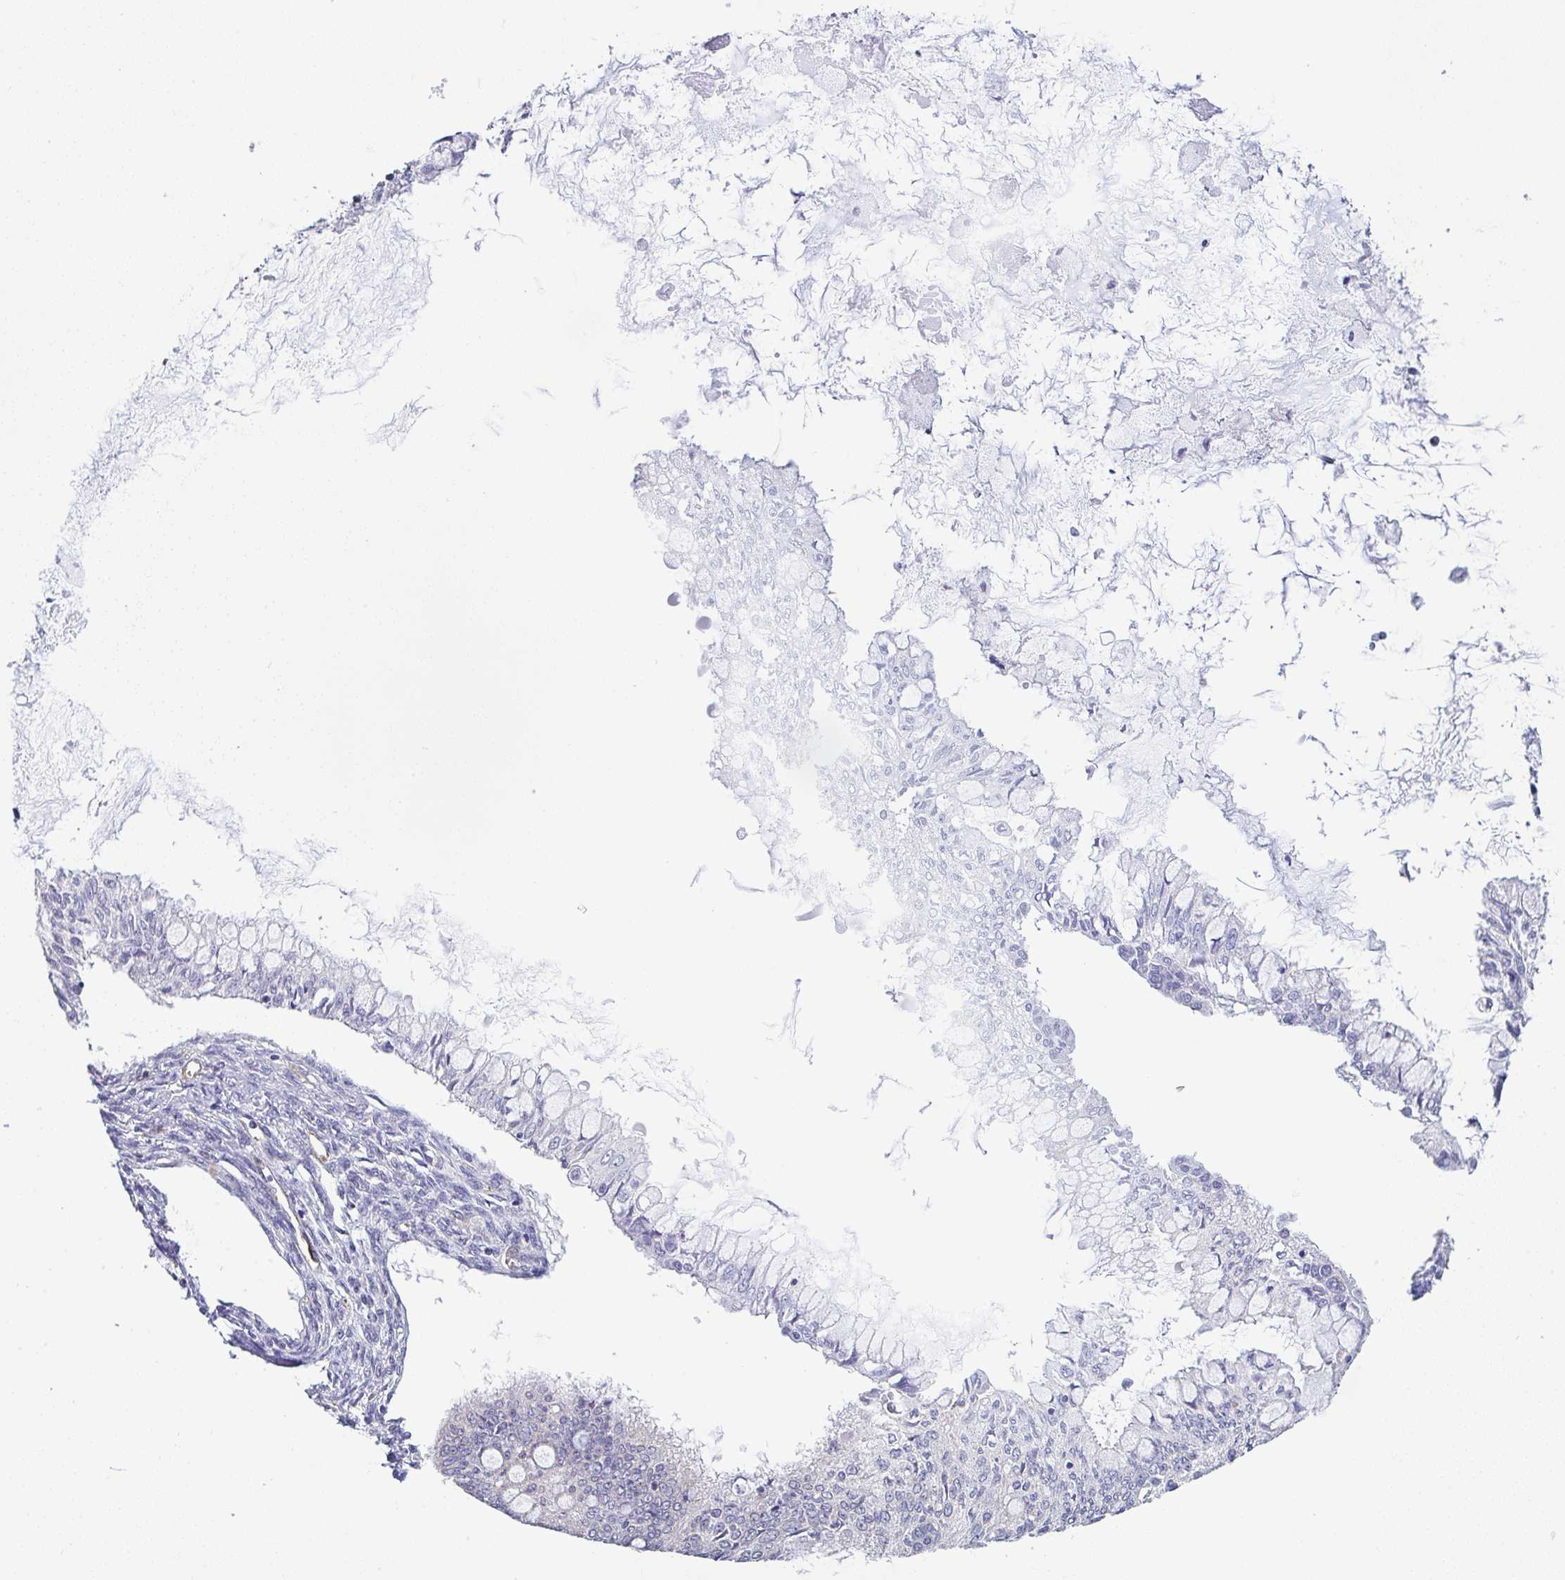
{"staining": {"intensity": "negative", "quantity": "none", "location": "none"}, "tissue": "ovarian cancer", "cell_type": "Tumor cells", "image_type": "cancer", "snomed": [{"axis": "morphology", "description": "Cystadenocarcinoma, mucinous, NOS"}, {"axis": "topography", "description": "Ovary"}], "caption": "Immunohistochemistry micrograph of ovarian cancer (mucinous cystadenocarcinoma) stained for a protein (brown), which reveals no expression in tumor cells. (DAB (3,3'-diaminobenzidine) immunohistochemistry (IHC) visualized using brightfield microscopy, high magnification).", "gene": "PLCD4", "patient": {"sex": "female", "age": 34}}